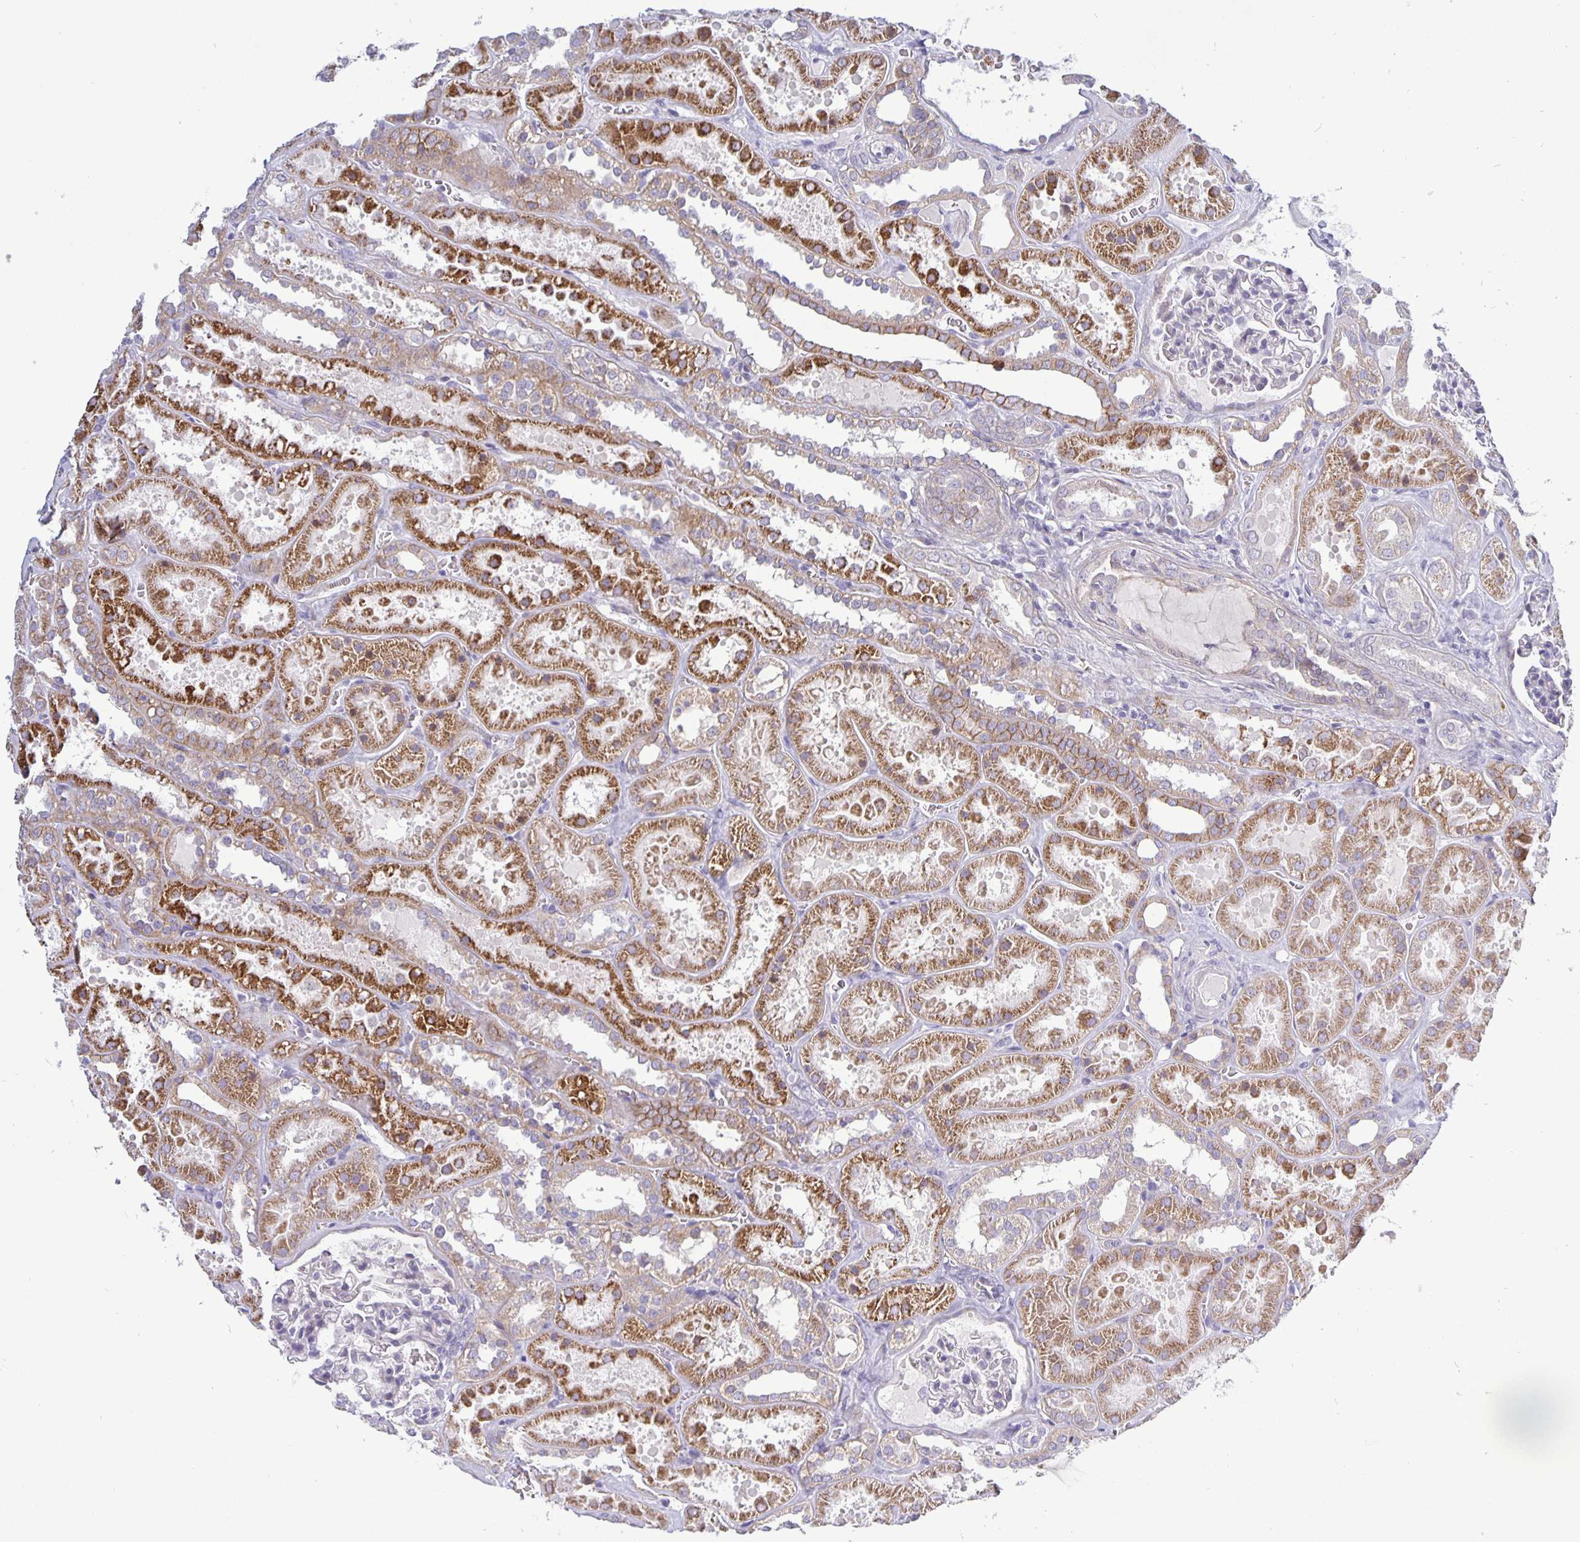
{"staining": {"intensity": "negative", "quantity": "none", "location": "none"}, "tissue": "kidney", "cell_type": "Cells in glomeruli", "image_type": "normal", "snomed": [{"axis": "morphology", "description": "Normal tissue, NOS"}, {"axis": "topography", "description": "Kidney"}], "caption": "High power microscopy micrograph of an immunohistochemistry (IHC) micrograph of normal kidney, revealing no significant positivity in cells in glomeruli. (Immunohistochemistry, brightfield microscopy, high magnification).", "gene": "ERBB2", "patient": {"sex": "female", "age": 41}}